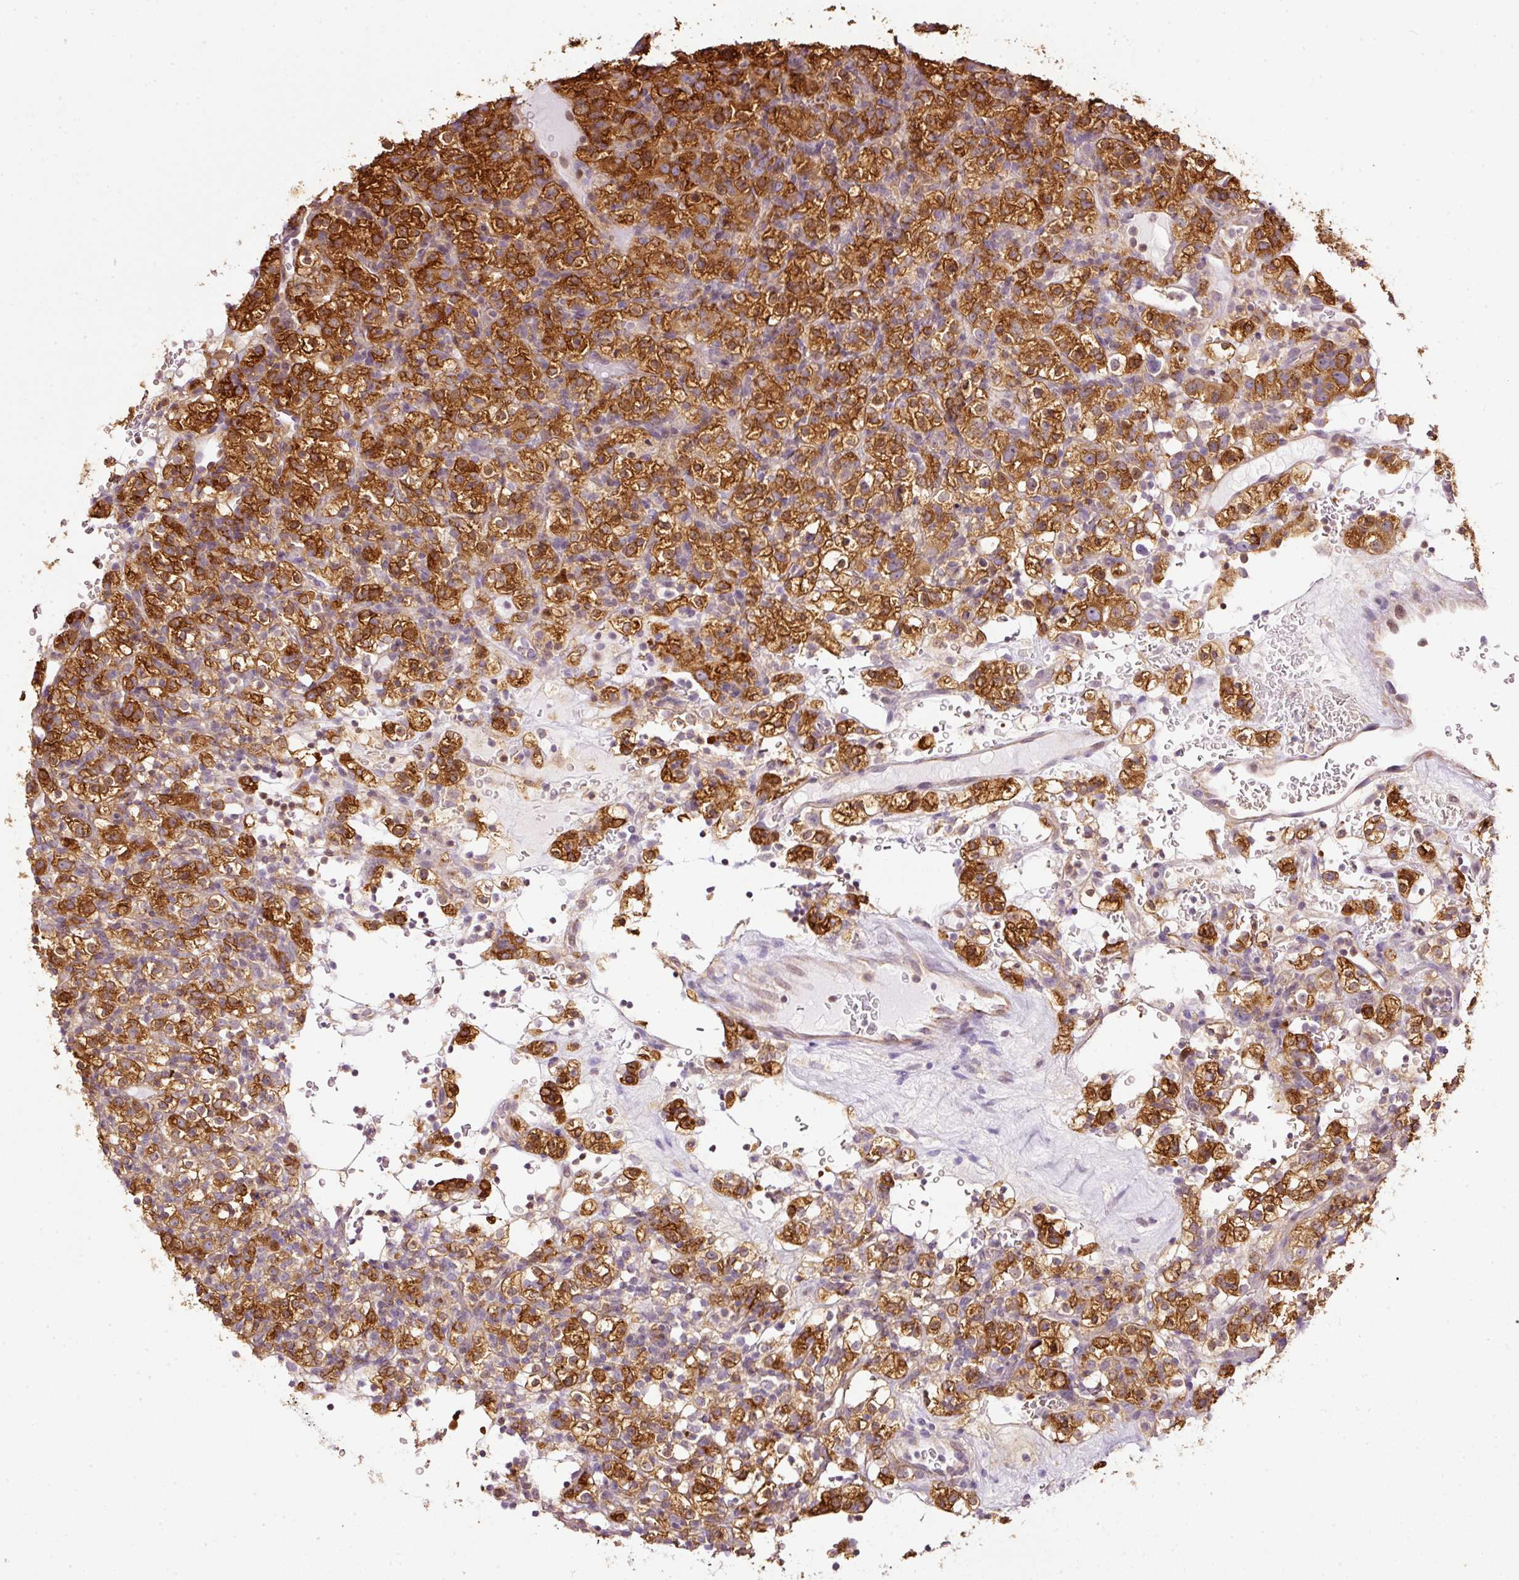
{"staining": {"intensity": "strong", "quantity": ">75%", "location": "cytoplasmic/membranous"}, "tissue": "renal cancer", "cell_type": "Tumor cells", "image_type": "cancer", "snomed": [{"axis": "morphology", "description": "Normal tissue, NOS"}, {"axis": "morphology", "description": "Adenocarcinoma, NOS"}, {"axis": "topography", "description": "Kidney"}], "caption": "Immunohistochemistry (IHC) (DAB (3,3'-diaminobenzidine)) staining of human adenocarcinoma (renal) reveals strong cytoplasmic/membranous protein positivity in about >75% of tumor cells.", "gene": "SCNM1", "patient": {"sex": "female", "age": 72}}